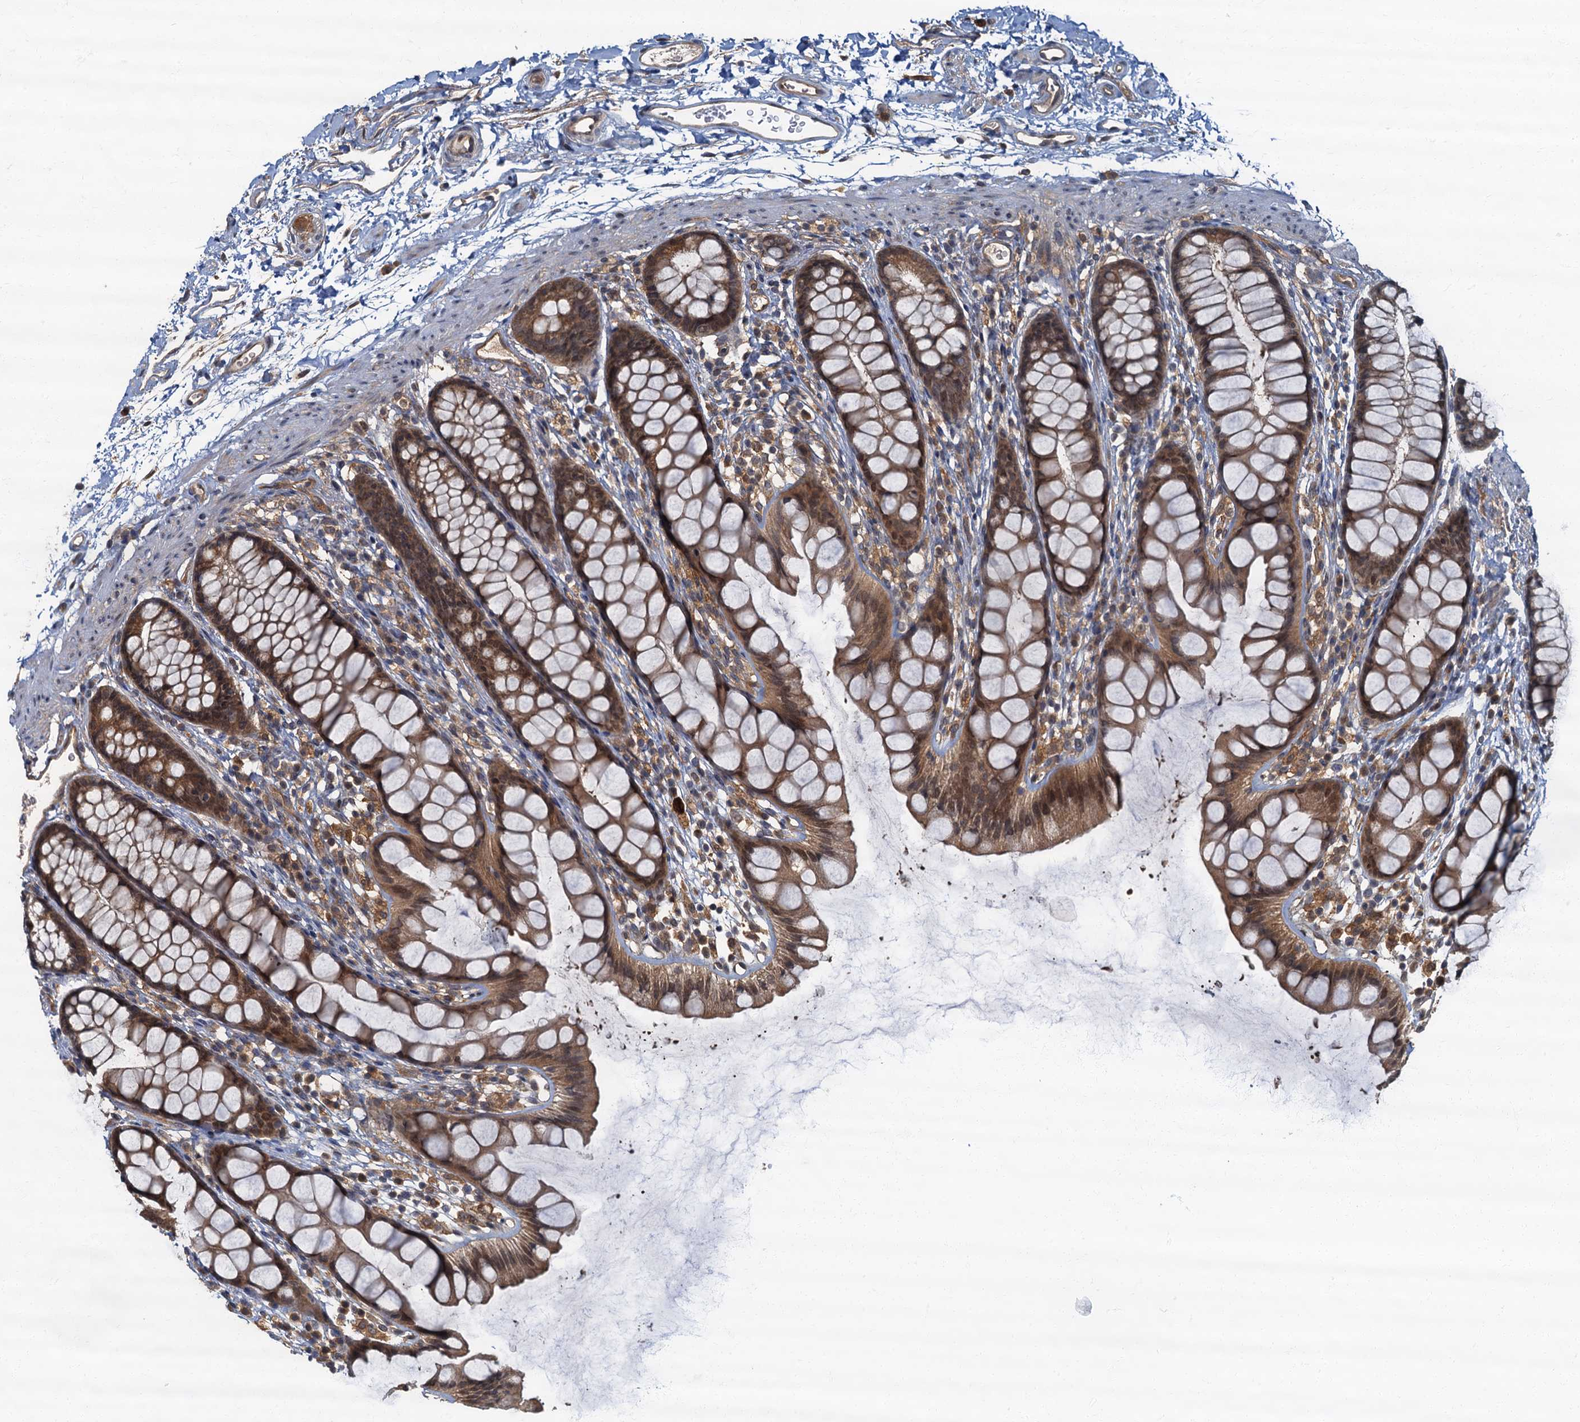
{"staining": {"intensity": "moderate", "quantity": ">75%", "location": "cytoplasmic/membranous,nuclear"}, "tissue": "rectum", "cell_type": "Glandular cells", "image_type": "normal", "snomed": [{"axis": "morphology", "description": "Normal tissue, NOS"}, {"axis": "topography", "description": "Rectum"}], "caption": "Immunohistochemical staining of unremarkable human rectum exhibits medium levels of moderate cytoplasmic/membranous,nuclear expression in about >75% of glandular cells. (Brightfield microscopy of DAB IHC at high magnification).", "gene": "TBCK", "patient": {"sex": "female", "age": 65}}